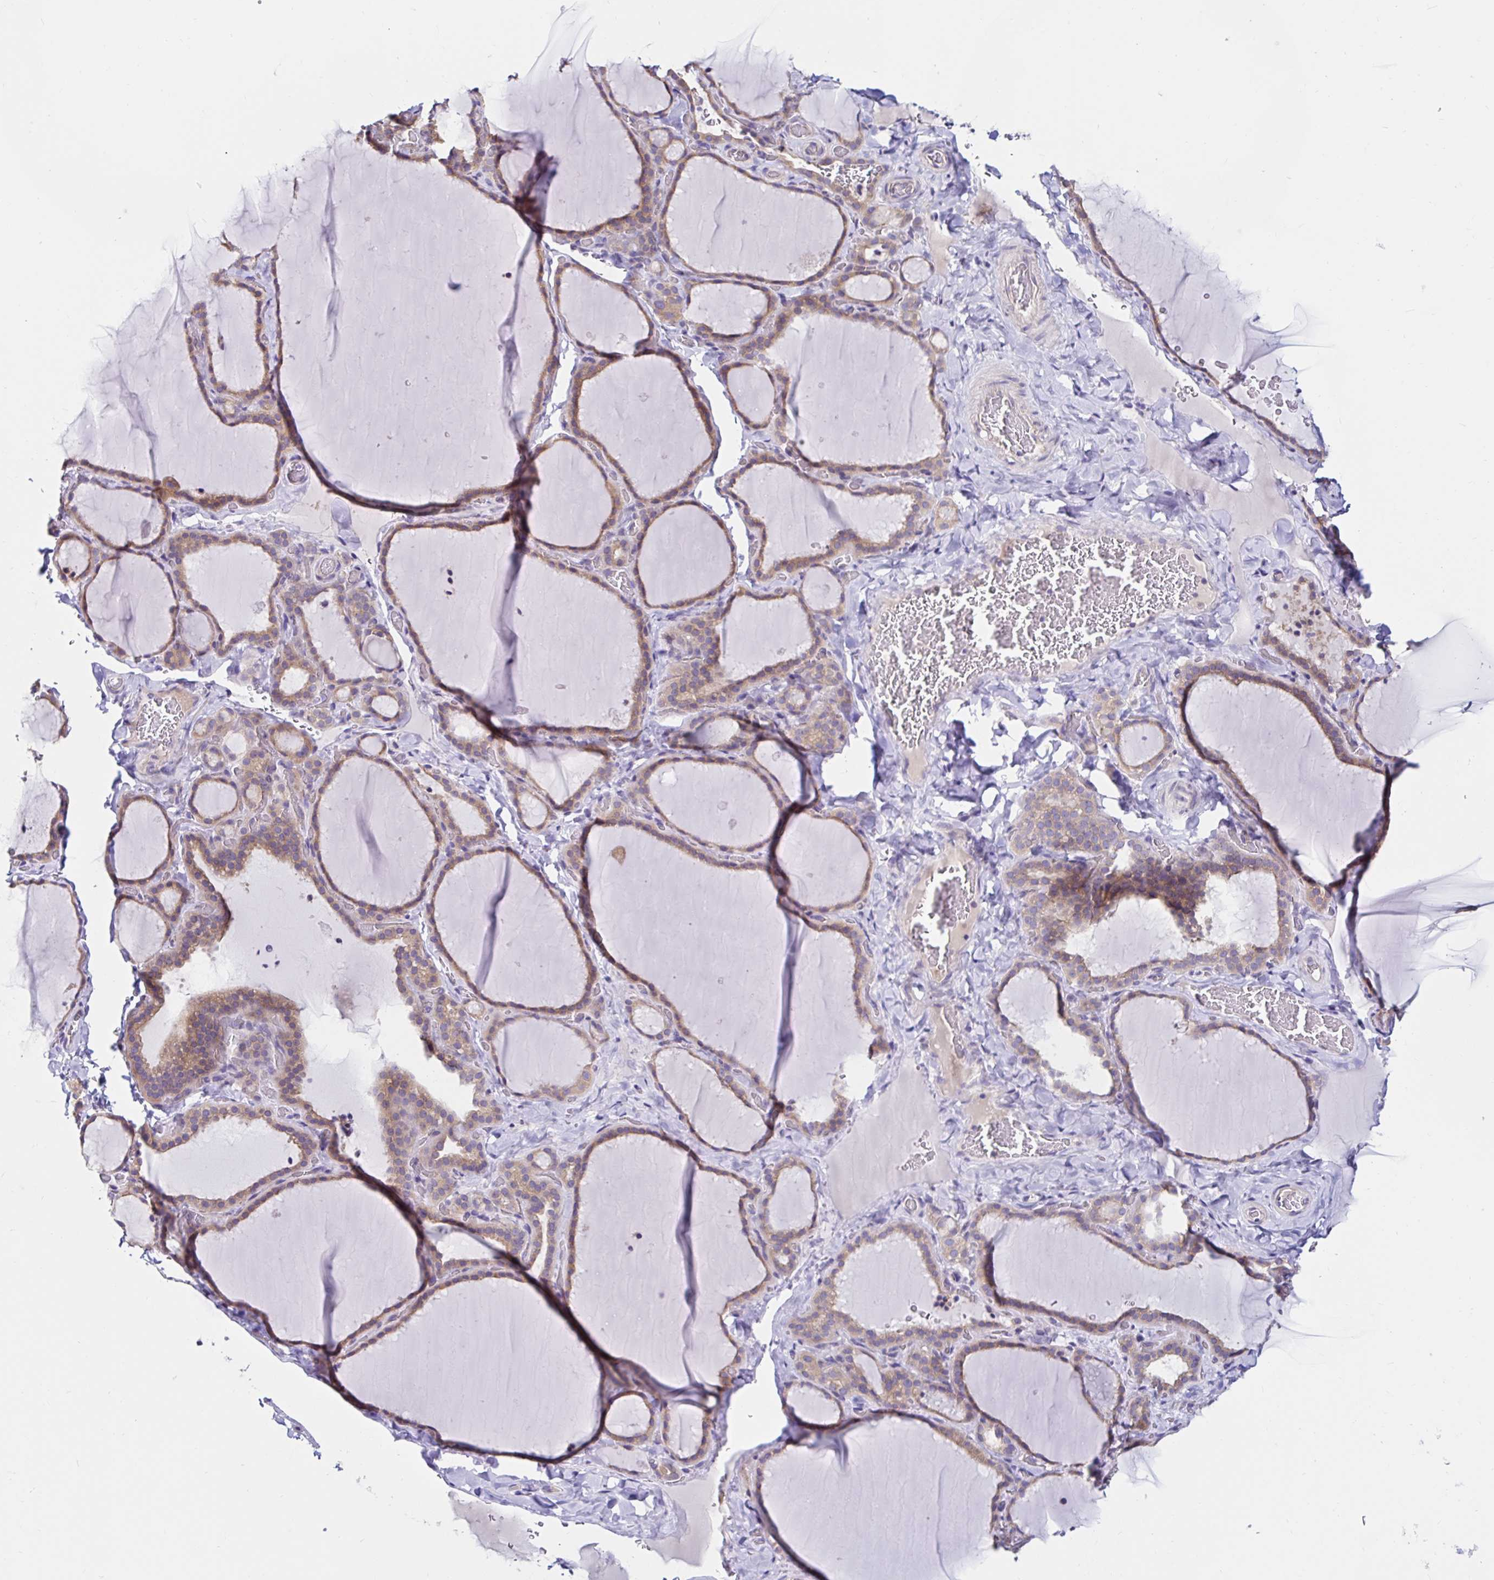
{"staining": {"intensity": "weak", "quantity": ">75%", "location": "cytoplasmic/membranous"}, "tissue": "thyroid gland", "cell_type": "Glandular cells", "image_type": "normal", "snomed": [{"axis": "morphology", "description": "Normal tissue, NOS"}, {"axis": "topography", "description": "Thyroid gland"}], "caption": "Thyroid gland stained with DAB (3,3'-diaminobenzidine) immunohistochemistry (IHC) demonstrates low levels of weak cytoplasmic/membranous expression in approximately >75% of glandular cells.", "gene": "VSIG2", "patient": {"sex": "female", "age": 22}}